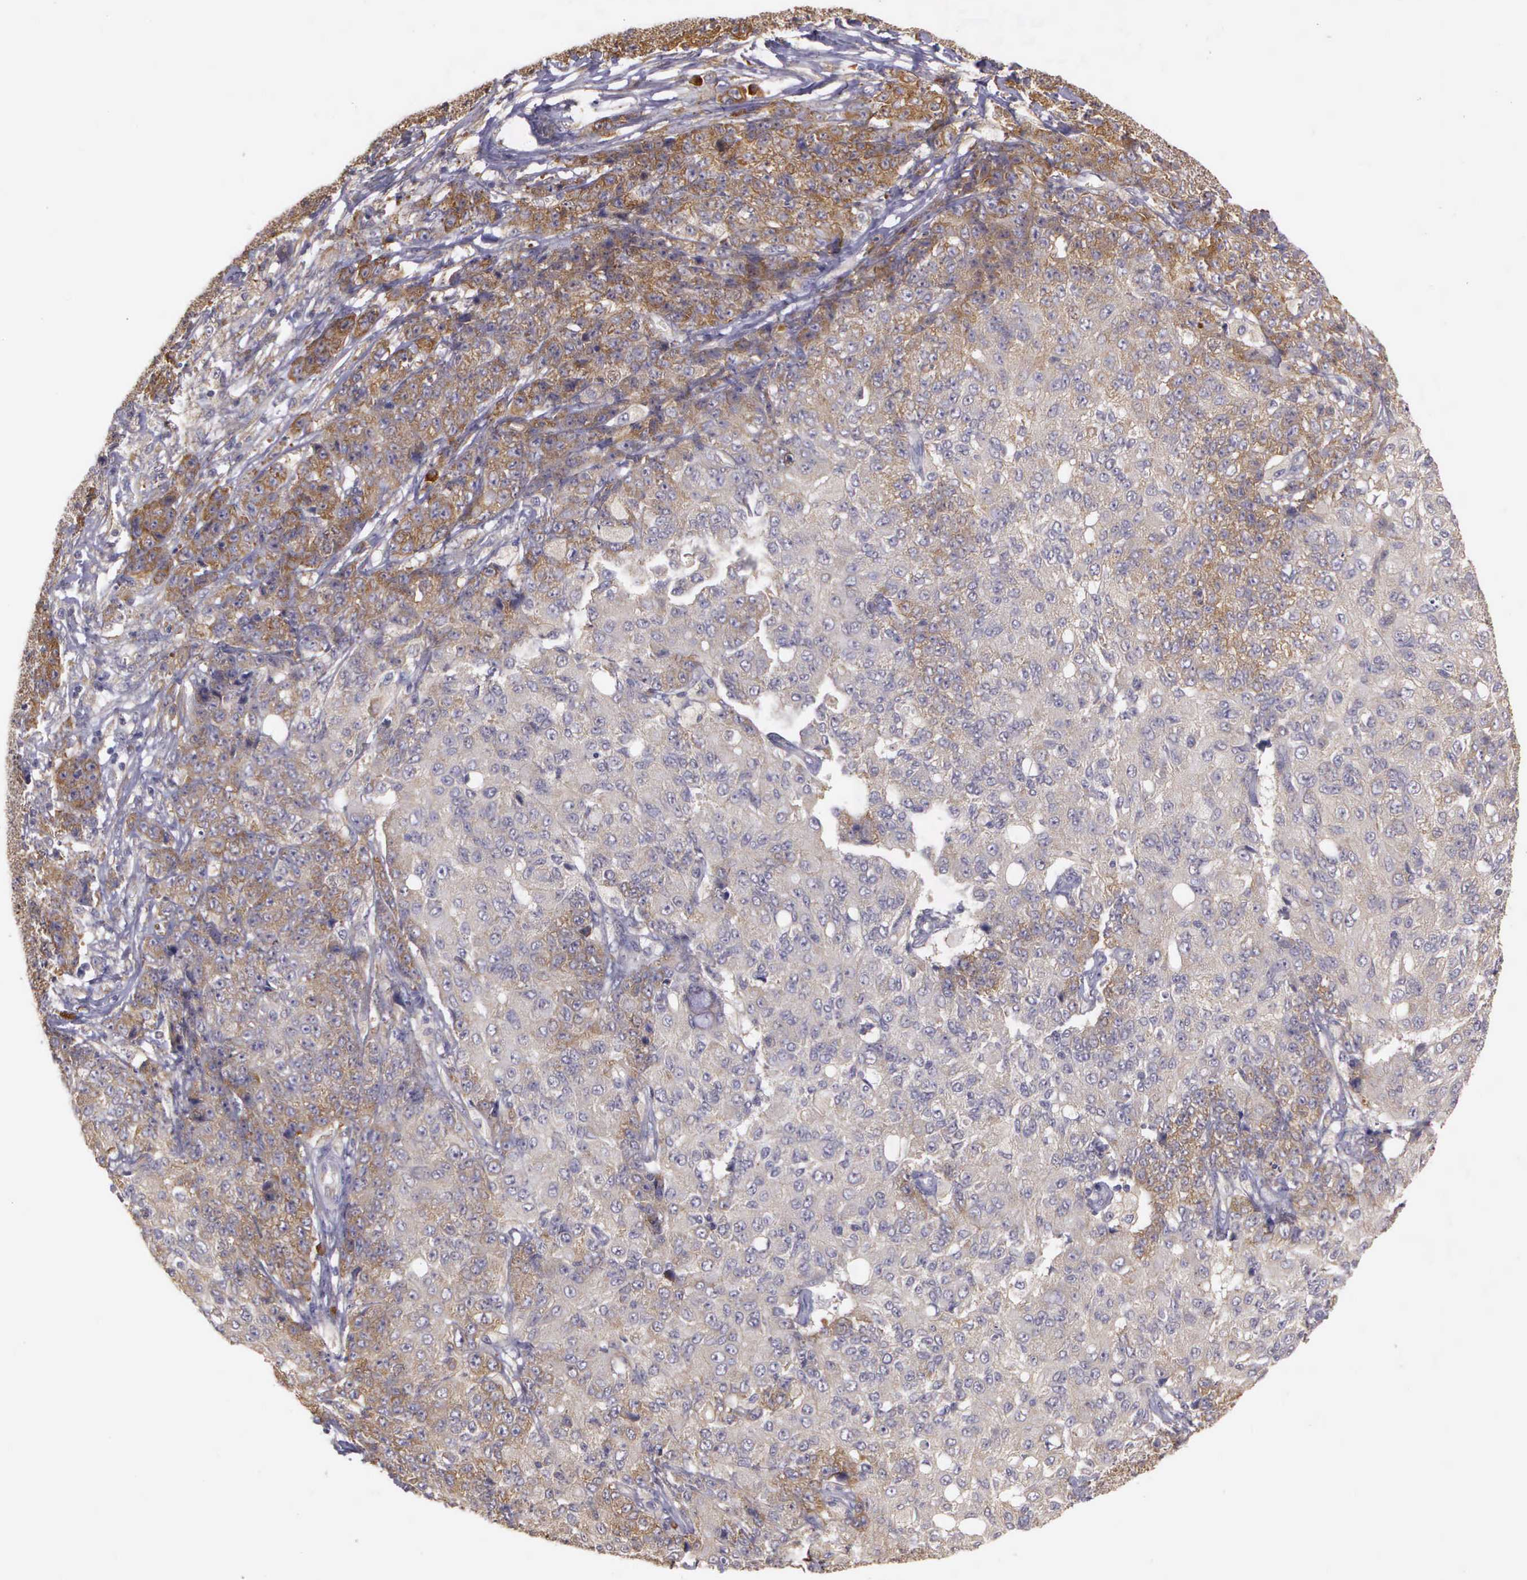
{"staining": {"intensity": "weak", "quantity": ">75%", "location": "cytoplasmic/membranous"}, "tissue": "ovarian cancer", "cell_type": "Tumor cells", "image_type": "cancer", "snomed": [{"axis": "morphology", "description": "Carcinoma, endometroid"}, {"axis": "topography", "description": "Ovary"}], "caption": "Endometroid carcinoma (ovarian) was stained to show a protein in brown. There is low levels of weak cytoplasmic/membranous positivity in about >75% of tumor cells. The protein is shown in brown color, while the nuclei are stained blue.", "gene": "EIF5", "patient": {"sex": "female", "age": 42}}